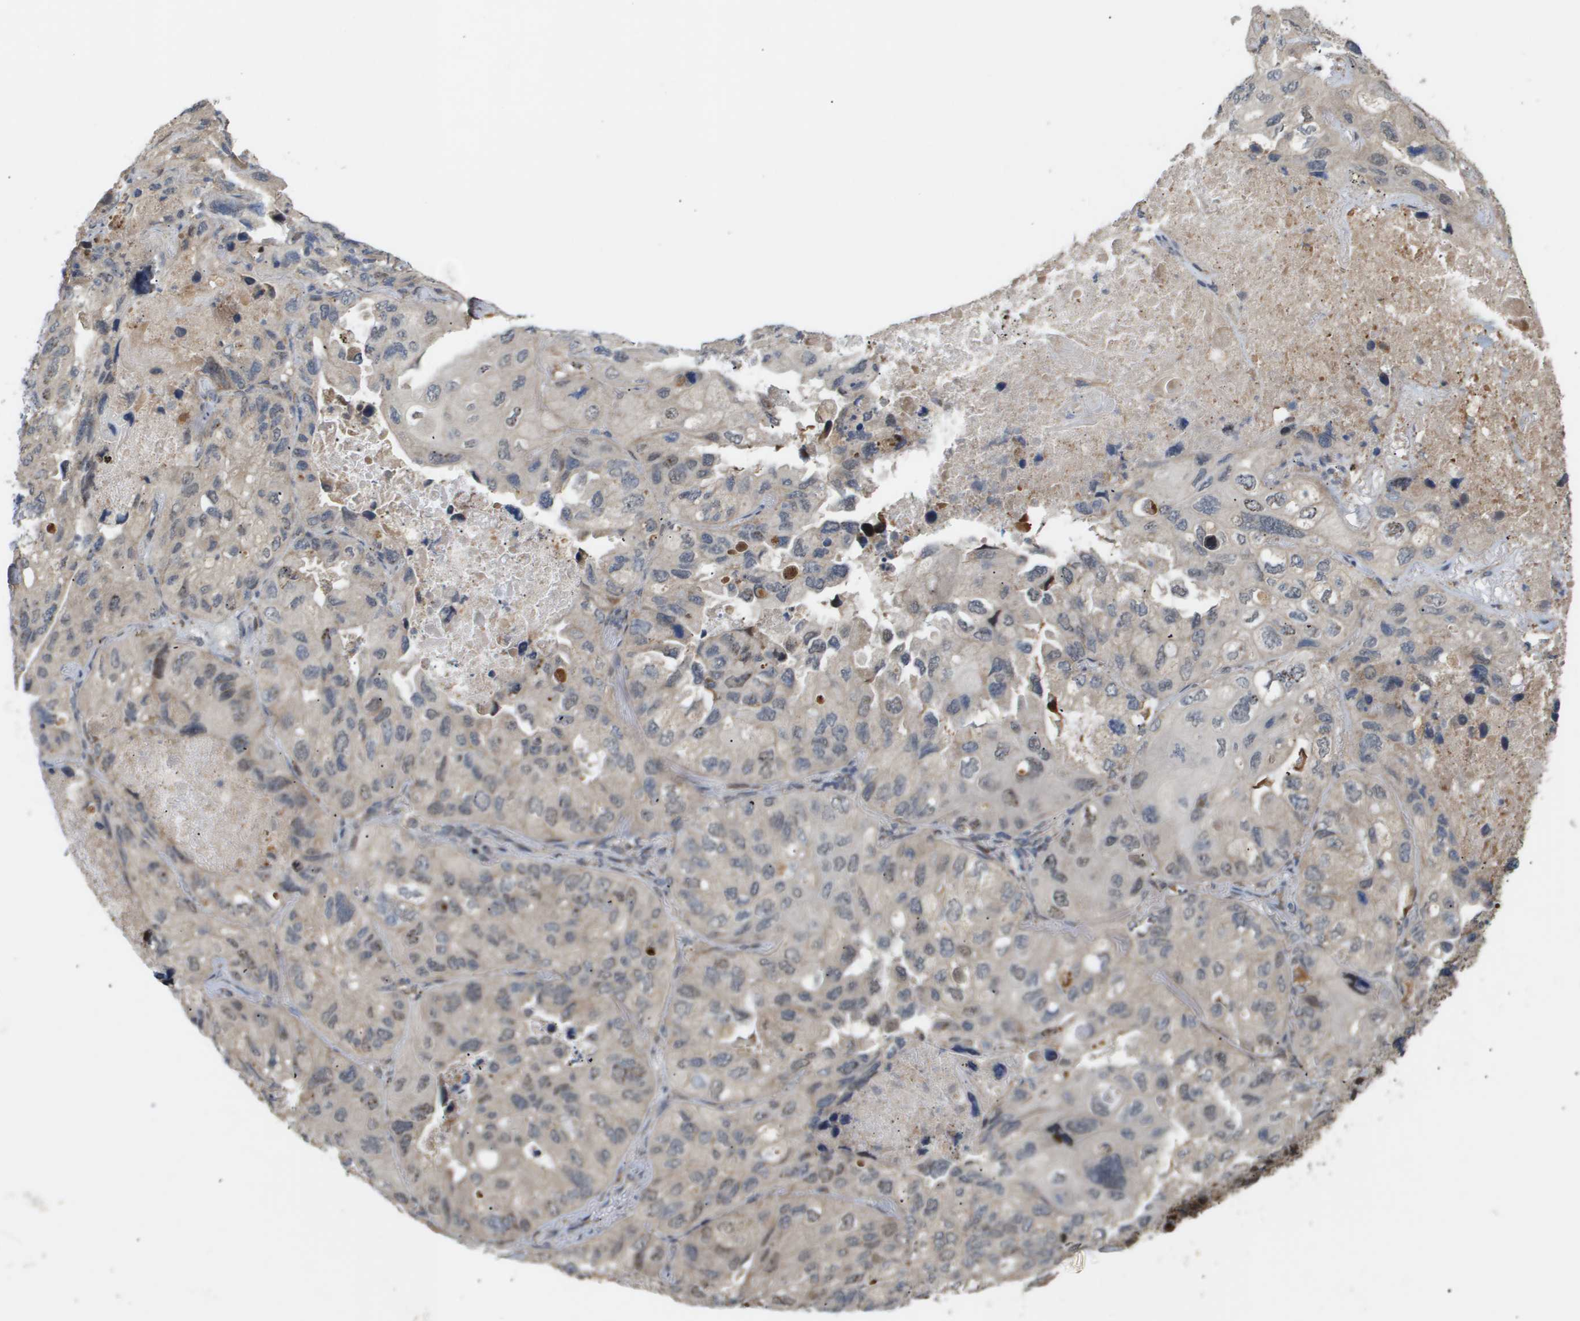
{"staining": {"intensity": "negative", "quantity": "none", "location": "none"}, "tissue": "lung cancer", "cell_type": "Tumor cells", "image_type": "cancer", "snomed": [{"axis": "morphology", "description": "Squamous cell carcinoma, NOS"}, {"axis": "topography", "description": "Lung"}], "caption": "Protein analysis of lung squamous cell carcinoma displays no significant staining in tumor cells.", "gene": "PDGFB", "patient": {"sex": "female", "age": 73}}